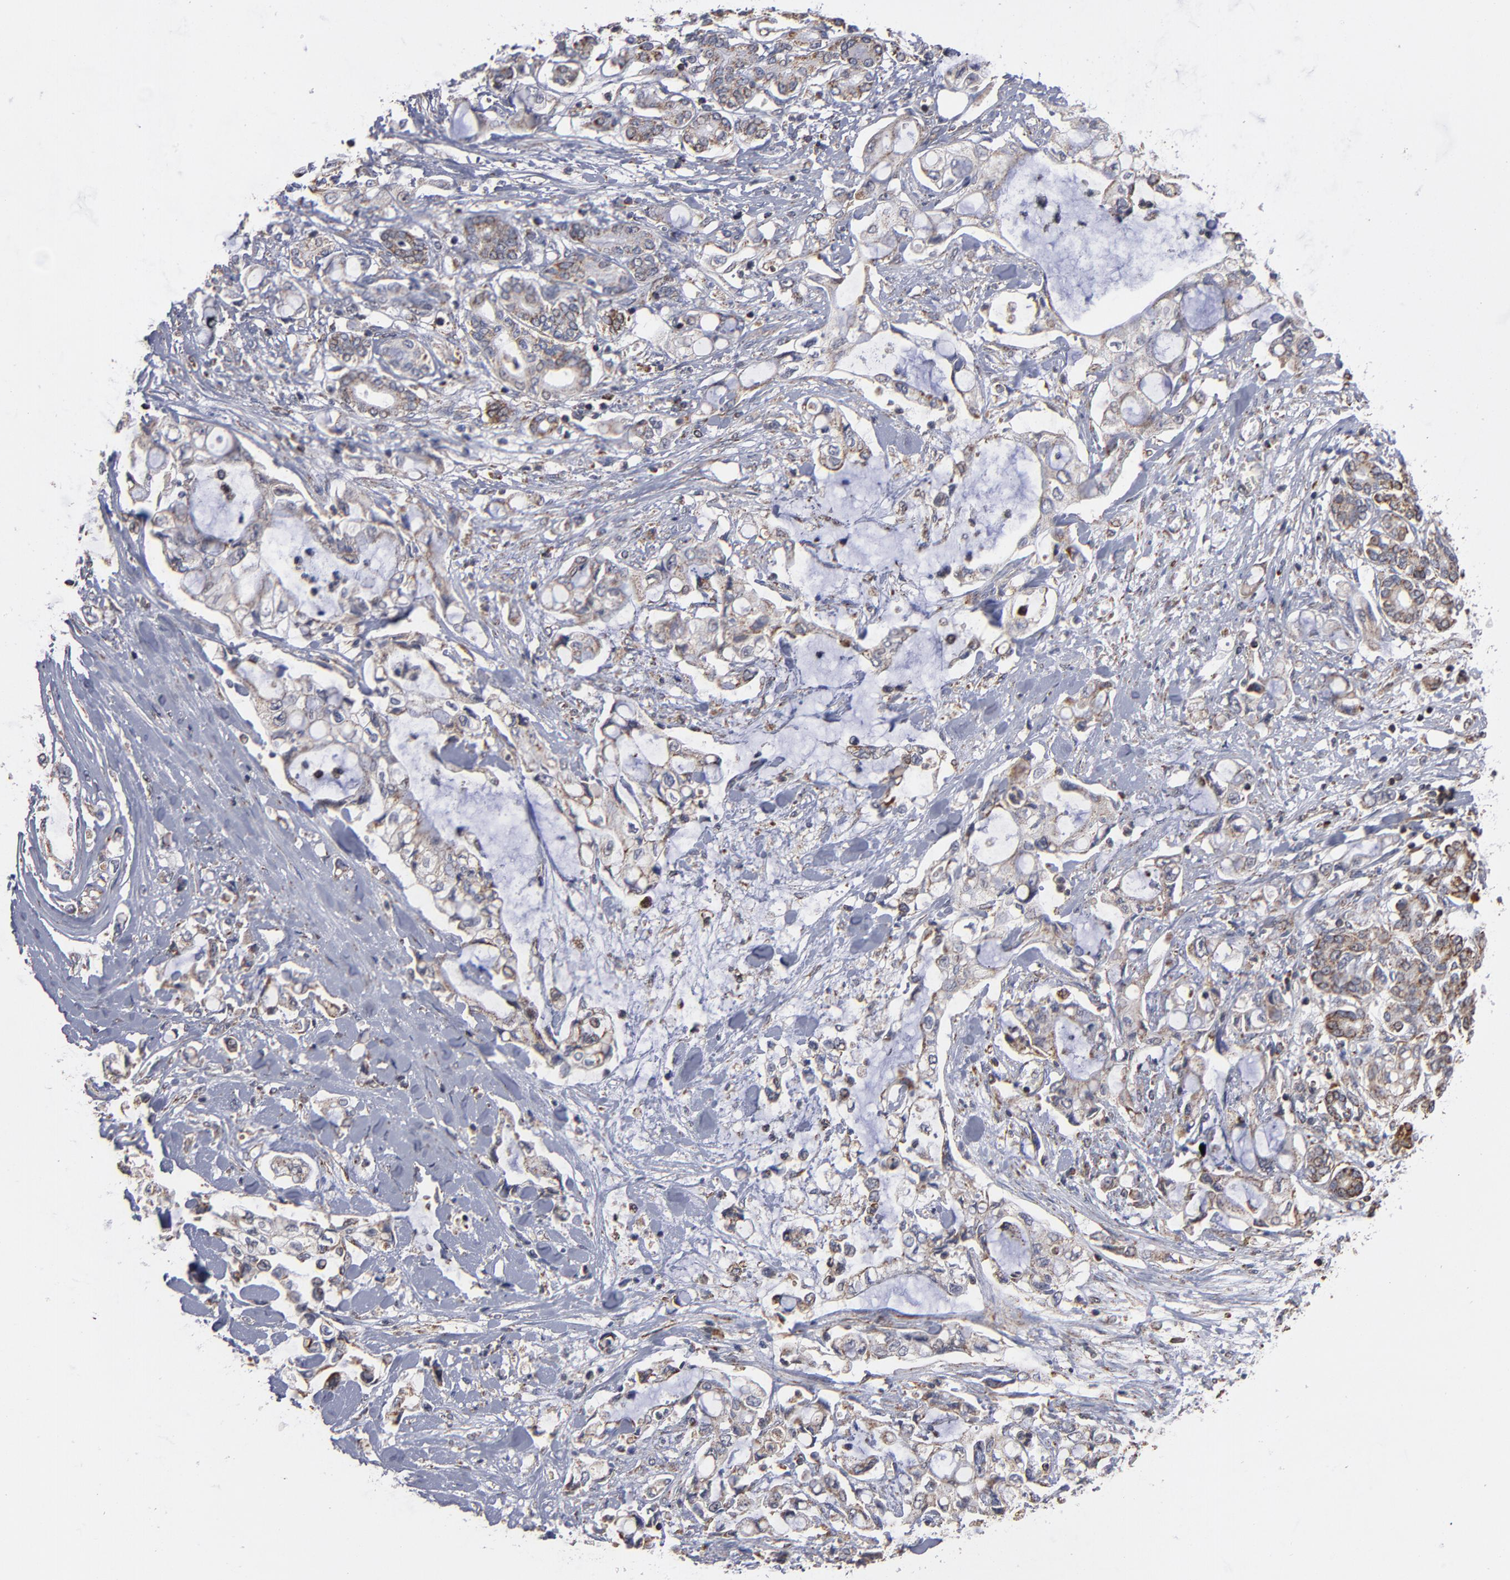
{"staining": {"intensity": "weak", "quantity": "25%-75%", "location": "cytoplasmic/membranous"}, "tissue": "pancreatic cancer", "cell_type": "Tumor cells", "image_type": "cancer", "snomed": [{"axis": "morphology", "description": "Adenocarcinoma, NOS"}, {"axis": "topography", "description": "Pancreas"}], "caption": "Immunohistochemistry (IHC) micrograph of neoplastic tissue: pancreatic adenocarcinoma stained using immunohistochemistry displays low levels of weak protein expression localized specifically in the cytoplasmic/membranous of tumor cells, appearing as a cytoplasmic/membranous brown color.", "gene": "MIPOL1", "patient": {"sex": "female", "age": 70}}